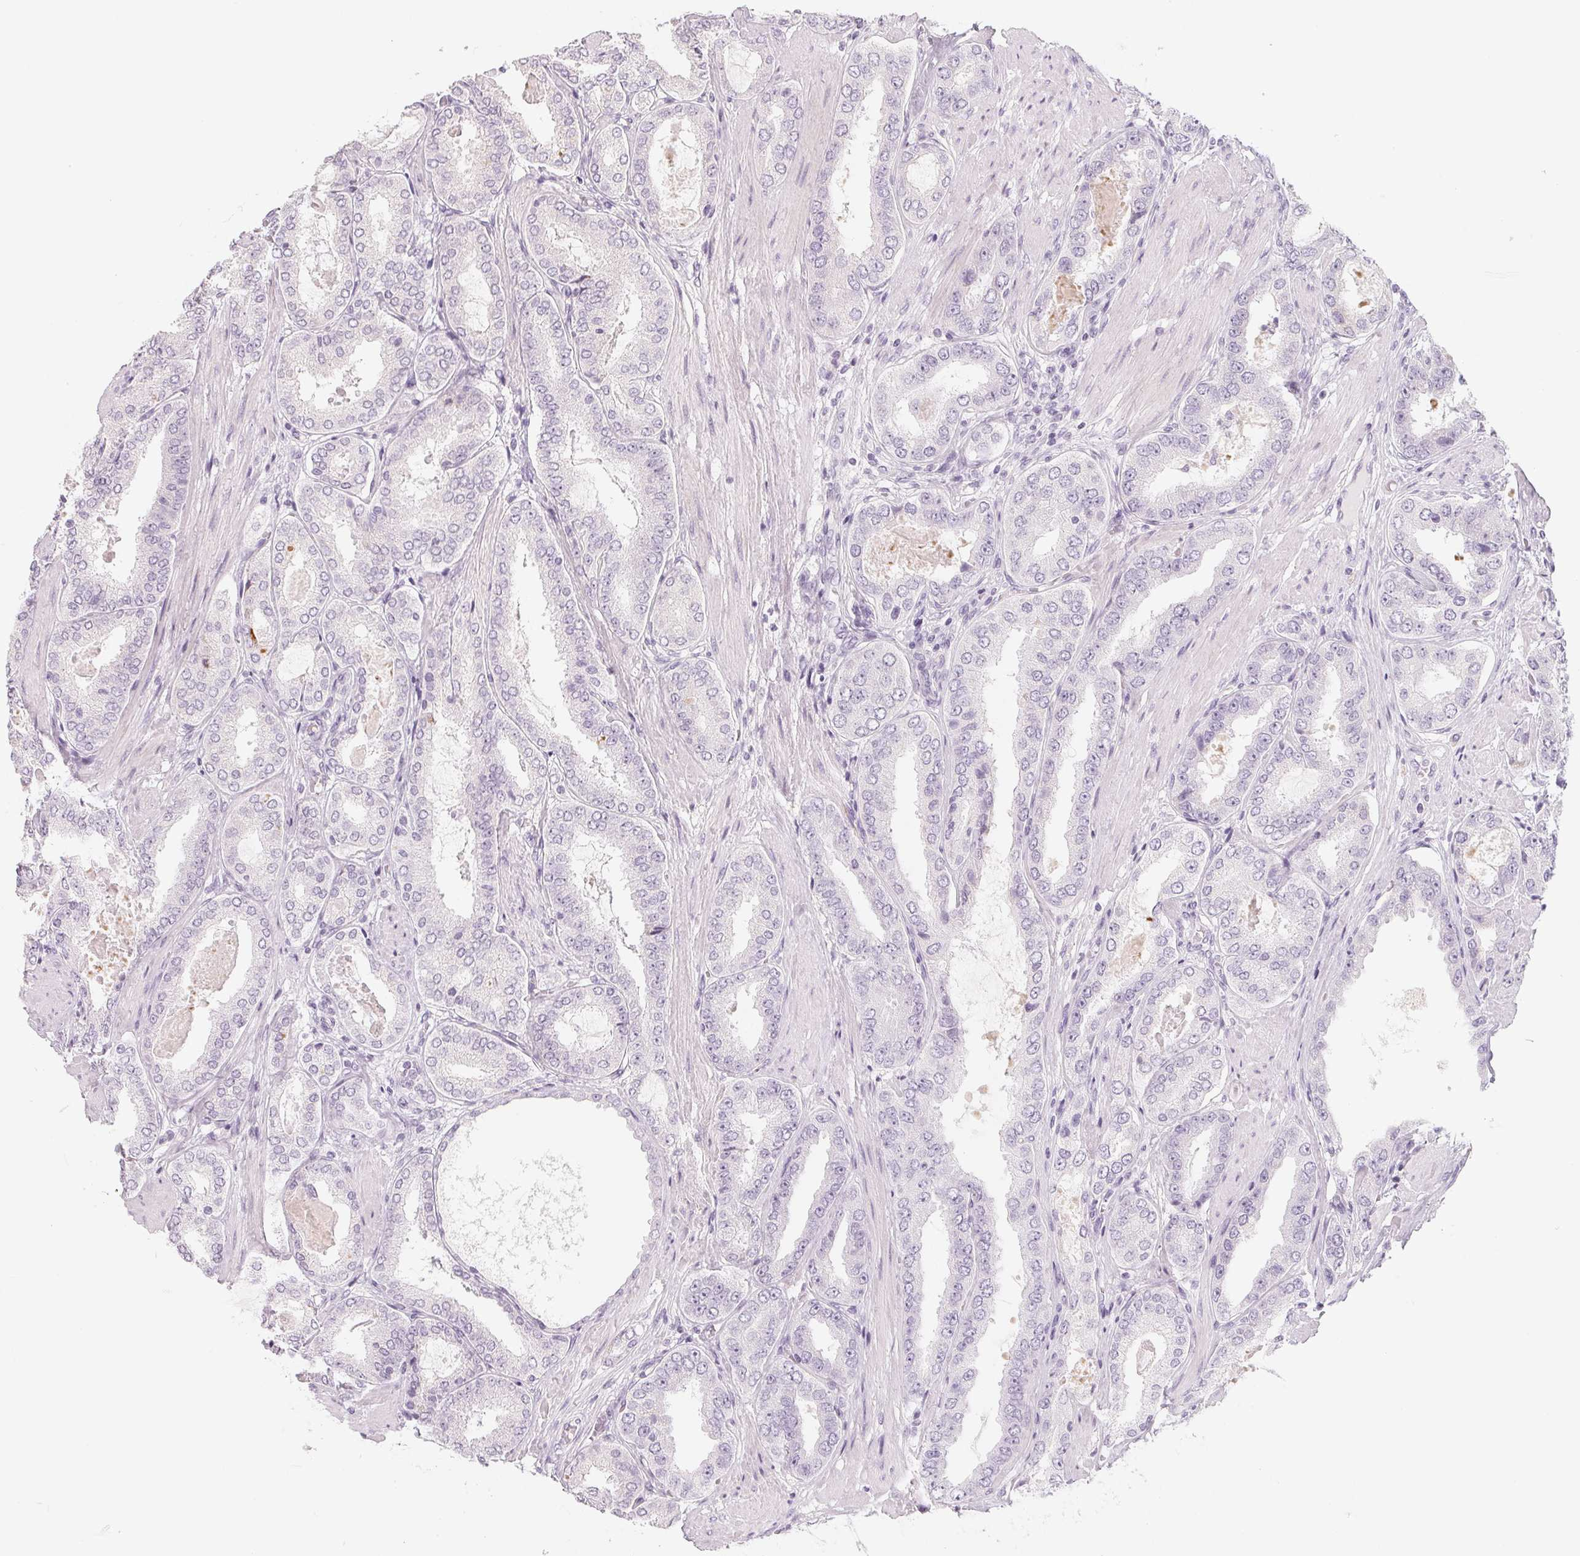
{"staining": {"intensity": "negative", "quantity": "none", "location": "none"}, "tissue": "prostate cancer", "cell_type": "Tumor cells", "image_type": "cancer", "snomed": [{"axis": "morphology", "description": "Adenocarcinoma, High grade"}, {"axis": "topography", "description": "Prostate"}], "caption": "Tumor cells show no significant staining in adenocarcinoma (high-grade) (prostate).", "gene": "SH3GL2", "patient": {"sex": "male", "age": 63}}